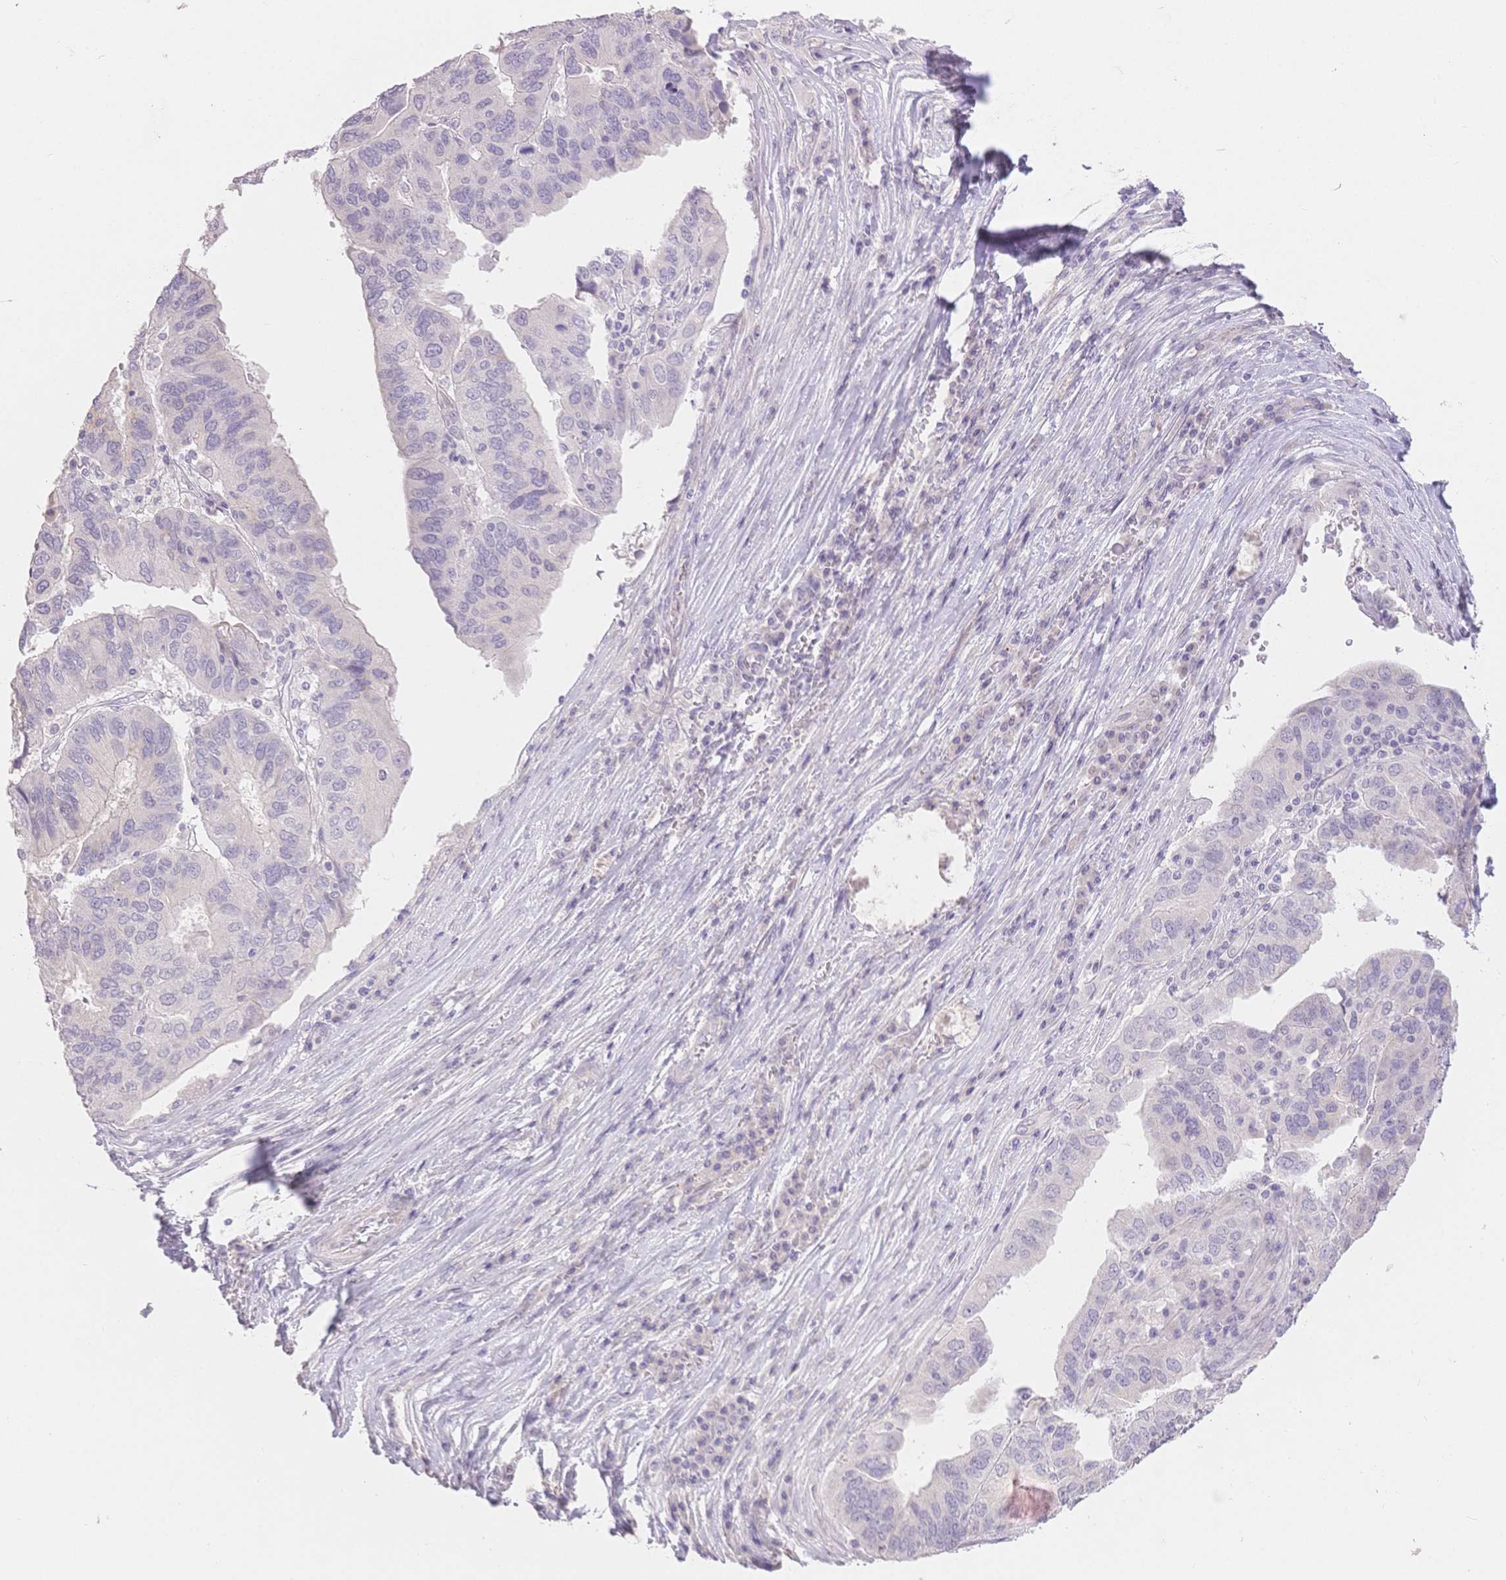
{"staining": {"intensity": "negative", "quantity": "none", "location": "none"}, "tissue": "ovarian cancer", "cell_type": "Tumor cells", "image_type": "cancer", "snomed": [{"axis": "morphology", "description": "Cystadenocarcinoma, serous, NOS"}, {"axis": "topography", "description": "Ovary"}], "caption": "A micrograph of ovarian cancer (serous cystadenocarcinoma) stained for a protein demonstrates no brown staining in tumor cells. Brightfield microscopy of immunohistochemistry (IHC) stained with DAB (3,3'-diaminobenzidine) (brown) and hematoxylin (blue), captured at high magnification.", "gene": "SUV39H2", "patient": {"sex": "female", "age": 79}}